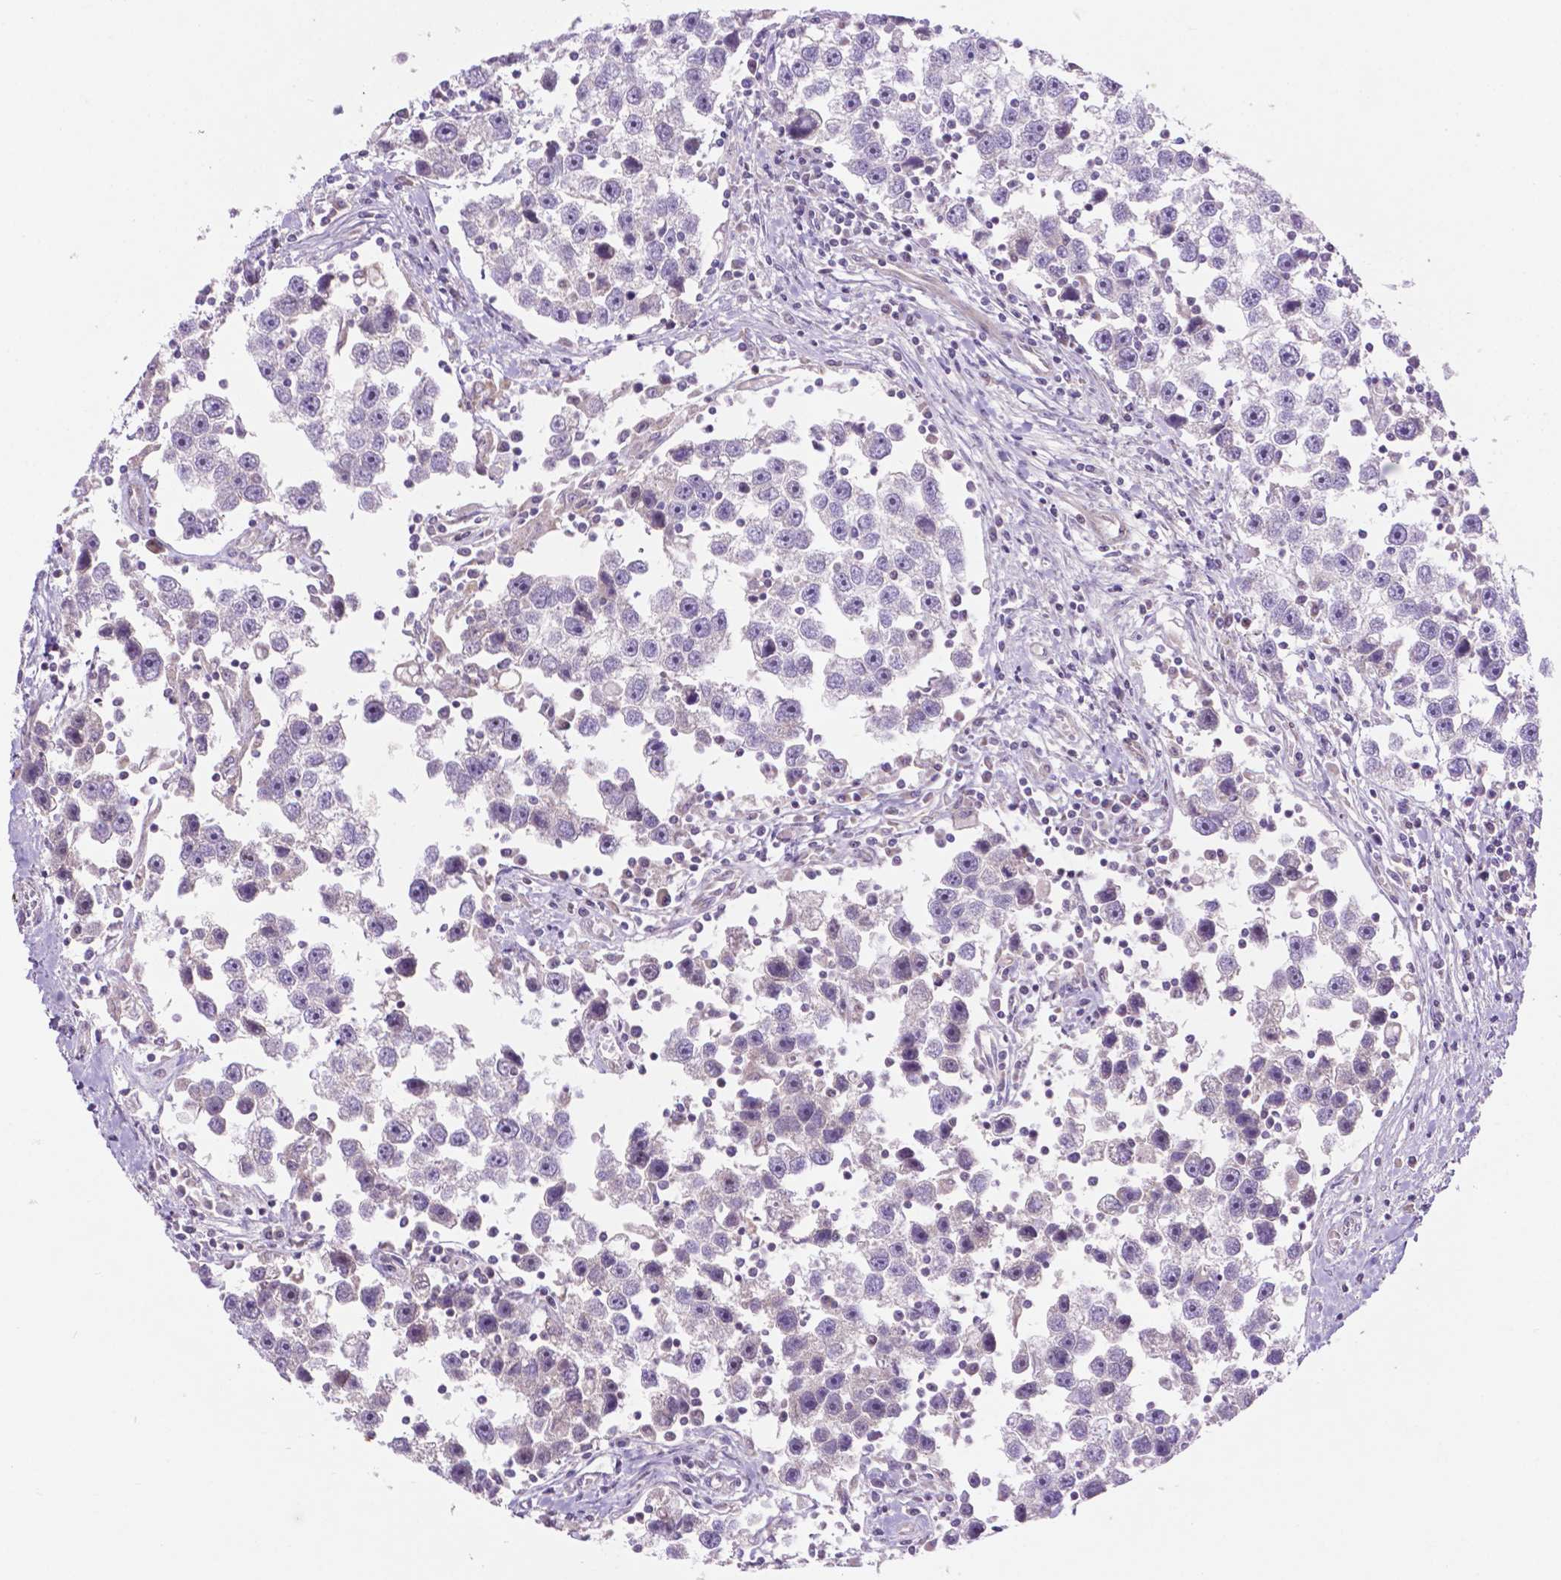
{"staining": {"intensity": "negative", "quantity": "none", "location": "none"}, "tissue": "testis cancer", "cell_type": "Tumor cells", "image_type": "cancer", "snomed": [{"axis": "morphology", "description": "Seminoma, NOS"}, {"axis": "topography", "description": "Testis"}], "caption": "High power microscopy photomicrograph of an immunohistochemistry (IHC) micrograph of testis cancer (seminoma), revealing no significant expression in tumor cells.", "gene": "FAM50B", "patient": {"sex": "male", "age": 30}}